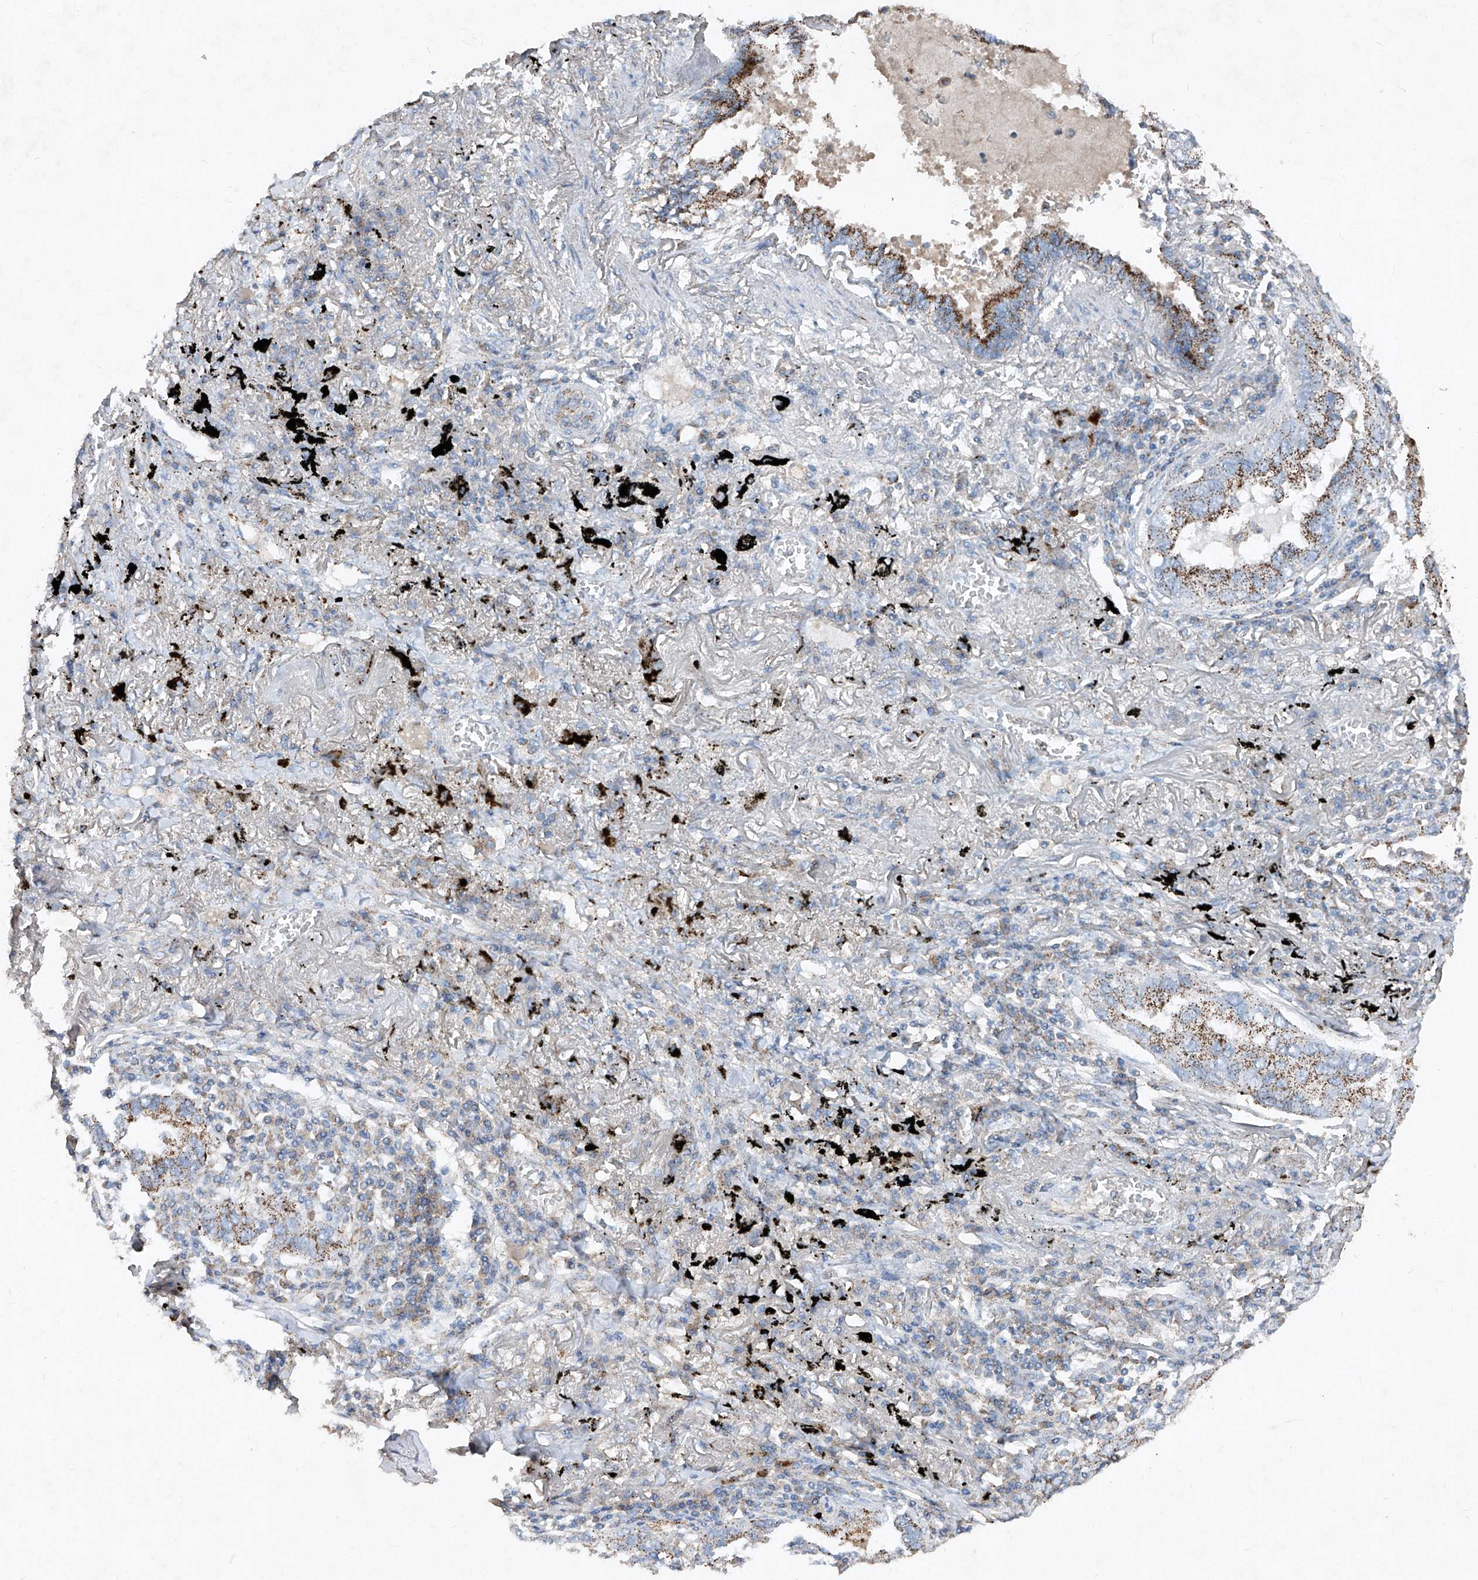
{"staining": {"intensity": "moderate", "quantity": "25%-75%", "location": "cytoplasmic/membranous"}, "tissue": "lung cancer", "cell_type": "Tumor cells", "image_type": "cancer", "snomed": [{"axis": "morphology", "description": "Adenocarcinoma, NOS"}, {"axis": "topography", "description": "Lung"}], "caption": "Immunohistochemistry staining of lung cancer (adenocarcinoma), which reveals medium levels of moderate cytoplasmic/membranous staining in approximately 25%-75% of tumor cells indicating moderate cytoplasmic/membranous protein staining. The staining was performed using DAB (brown) for protein detection and nuclei were counterstained in hematoxylin (blue).", "gene": "ABCD3", "patient": {"sex": "male", "age": 65}}